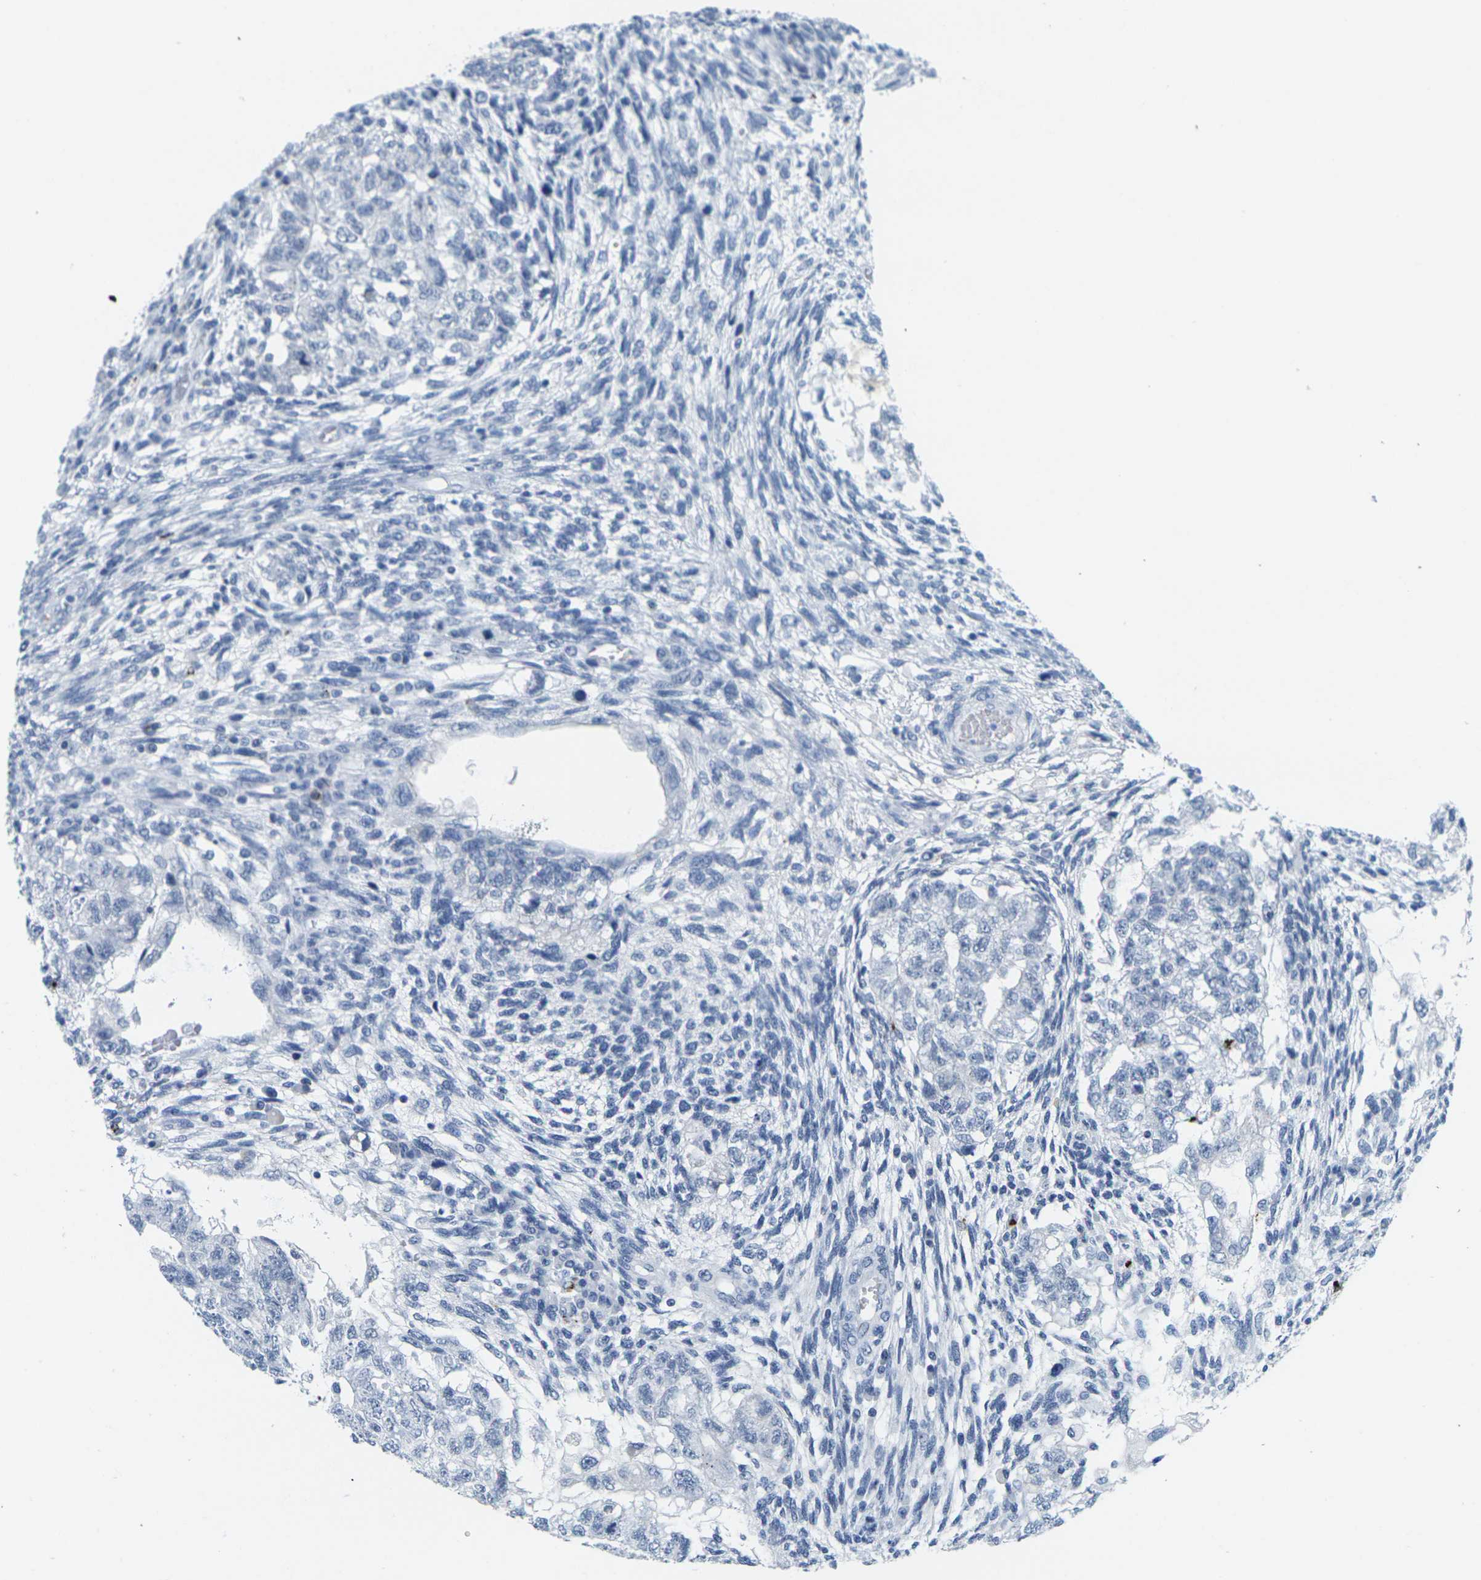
{"staining": {"intensity": "negative", "quantity": "none", "location": "none"}, "tissue": "testis cancer", "cell_type": "Tumor cells", "image_type": "cancer", "snomed": [{"axis": "morphology", "description": "Normal tissue, NOS"}, {"axis": "morphology", "description": "Carcinoma, Embryonal, NOS"}, {"axis": "topography", "description": "Testis"}], "caption": "Protein analysis of embryonal carcinoma (testis) demonstrates no significant staining in tumor cells.", "gene": "HLA-DOB", "patient": {"sex": "male", "age": 36}}